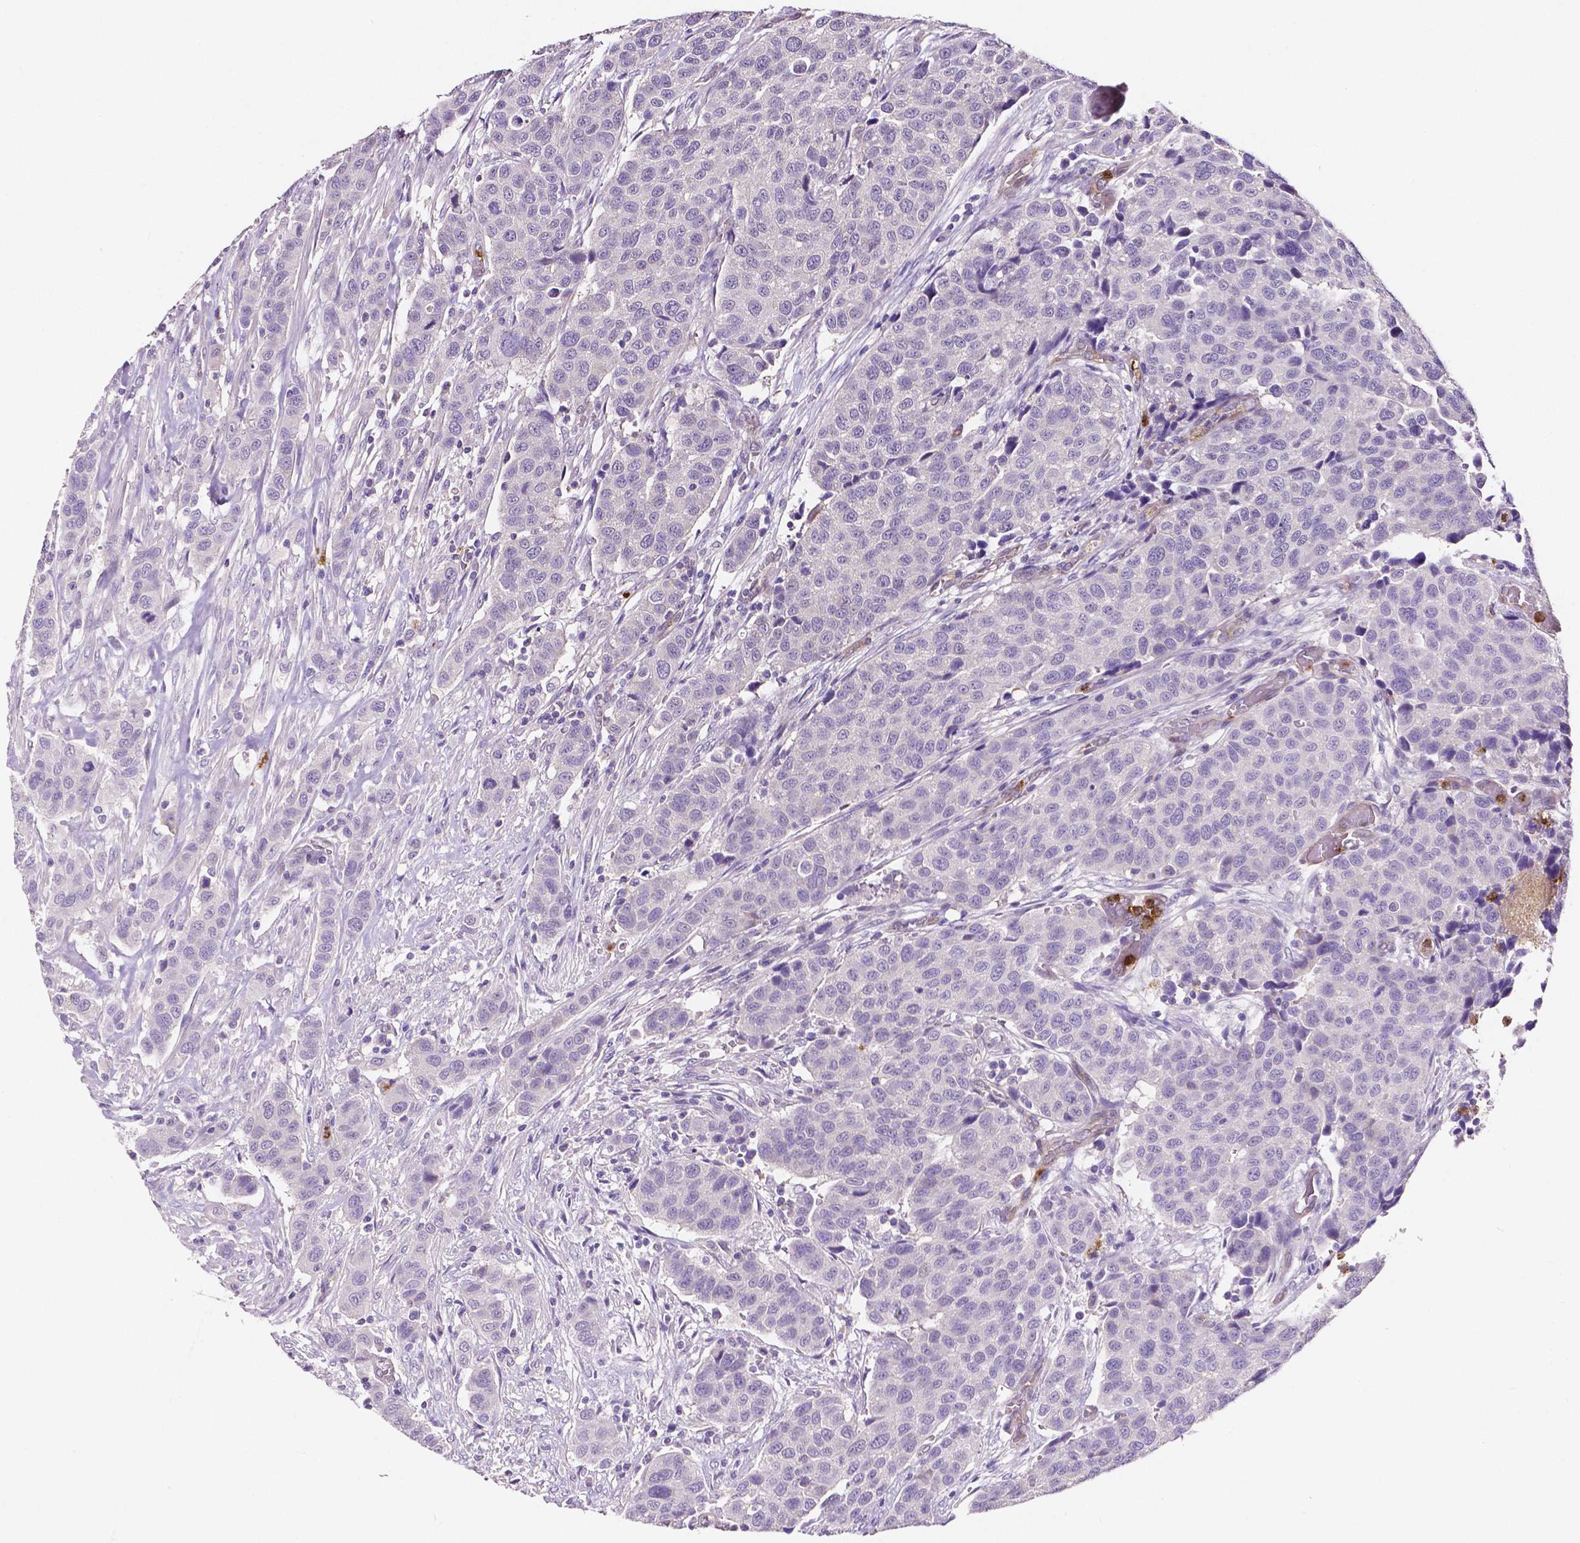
{"staining": {"intensity": "negative", "quantity": "none", "location": "none"}, "tissue": "urothelial cancer", "cell_type": "Tumor cells", "image_type": "cancer", "snomed": [{"axis": "morphology", "description": "Urothelial carcinoma, High grade"}, {"axis": "topography", "description": "Urinary bladder"}], "caption": "High power microscopy micrograph of an immunohistochemistry (IHC) histopathology image of urothelial cancer, revealing no significant expression in tumor cells.", "gene": "MMP9", "patient": {"sex": "female", "age": 58}}